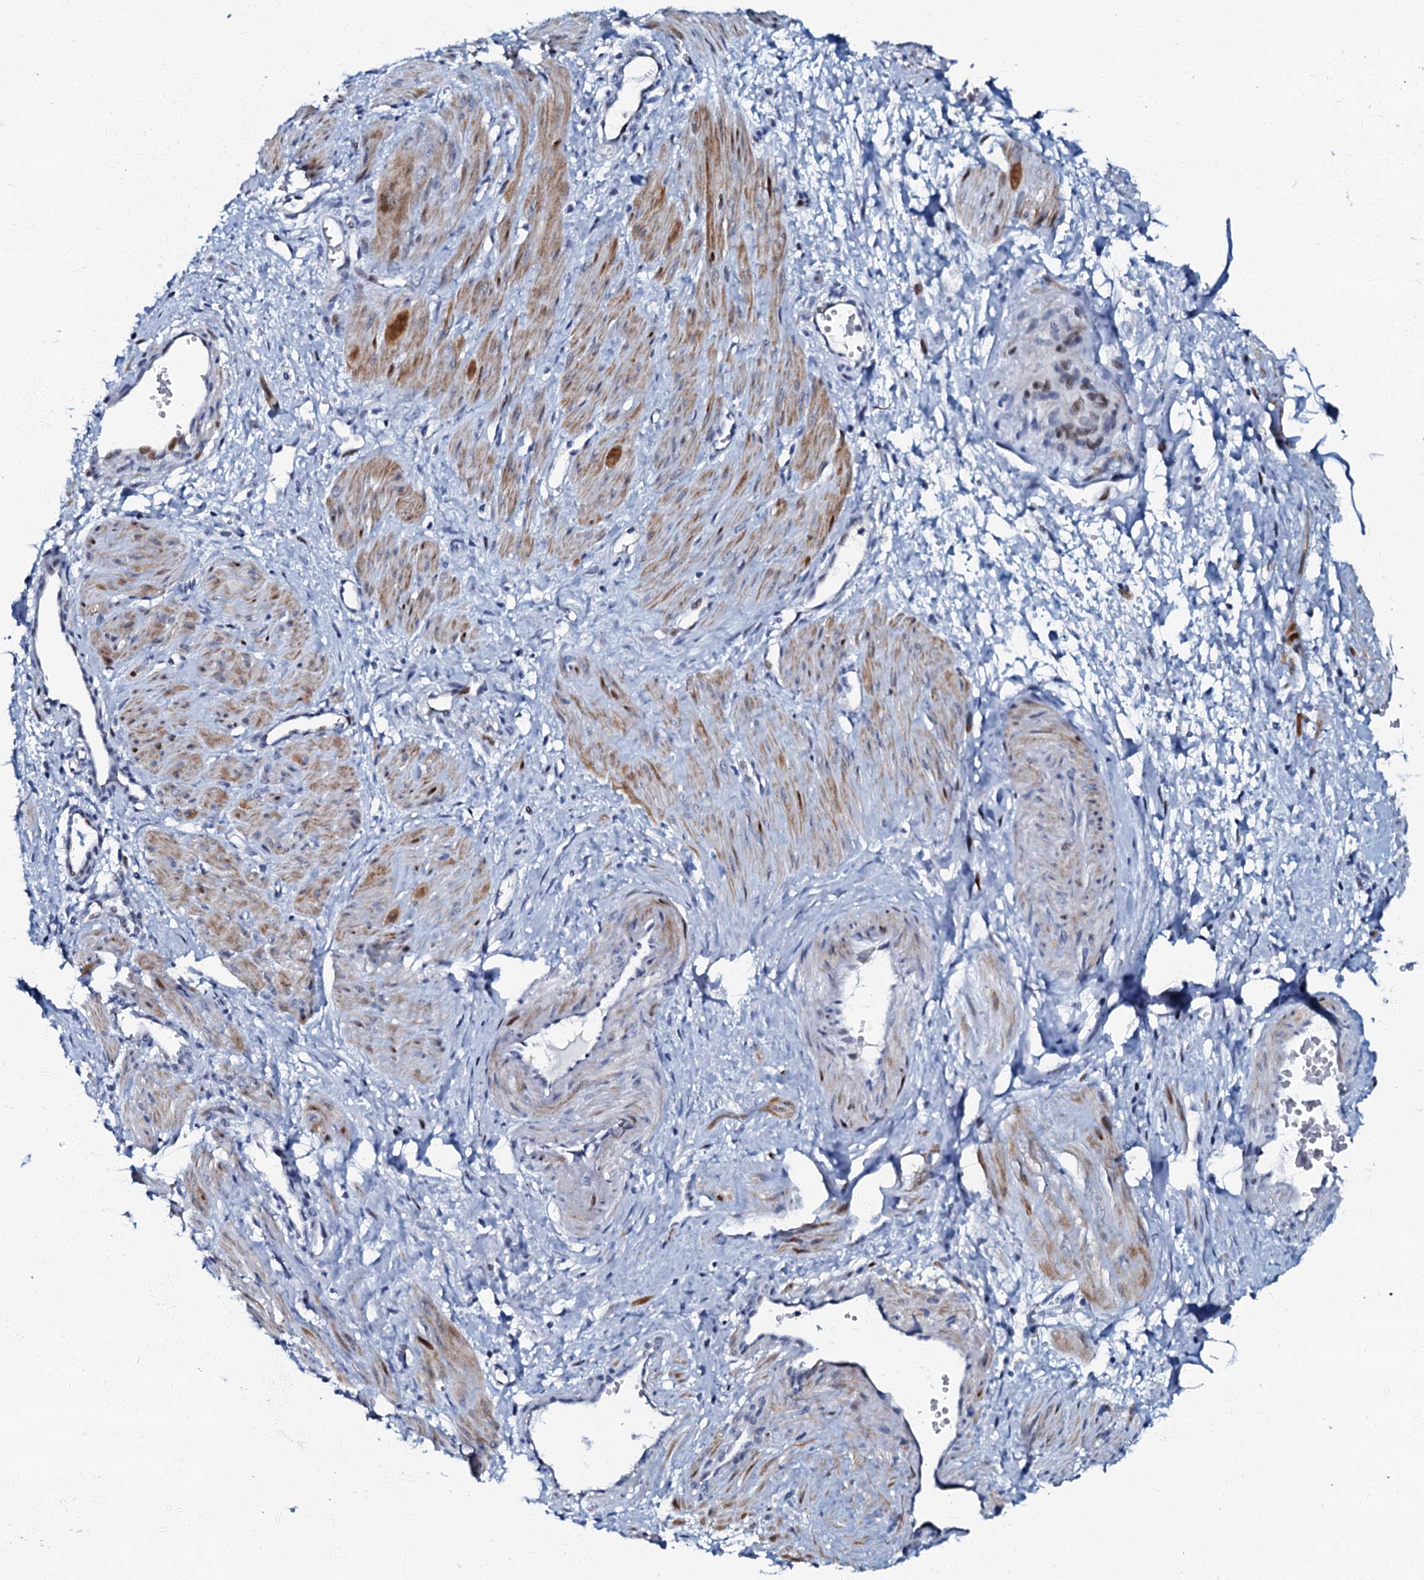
{"staining": {"intensity": "moderate", "quantity": ">75%", "location": "cytoplasmic/membranous,nuclear"}, "tissue": "smooth muscle", "cell_type": "Smooth muscle cells", "image_type": "normal", "snomed": [{"axis": "morphology", "description": "Normal tissue, NOS"}, {"axis": "topography", "description": "Endometrium"}], "caption": "Immunohistochemistry (DAB) staining of unremarkable smooth muscle exhibits moderate cytoplasmic/membranous,nuclear protein positivity in approximately >75% of smooth muscle cells. The staining is performed using DAB (3,3'-diaminobenzidine) brown chromogen to label protein expression. The nuclei are counter-stained blue using hematoxylin.", "gene": "MFSD5", "patient": {"sex": "female", "age": 33}}